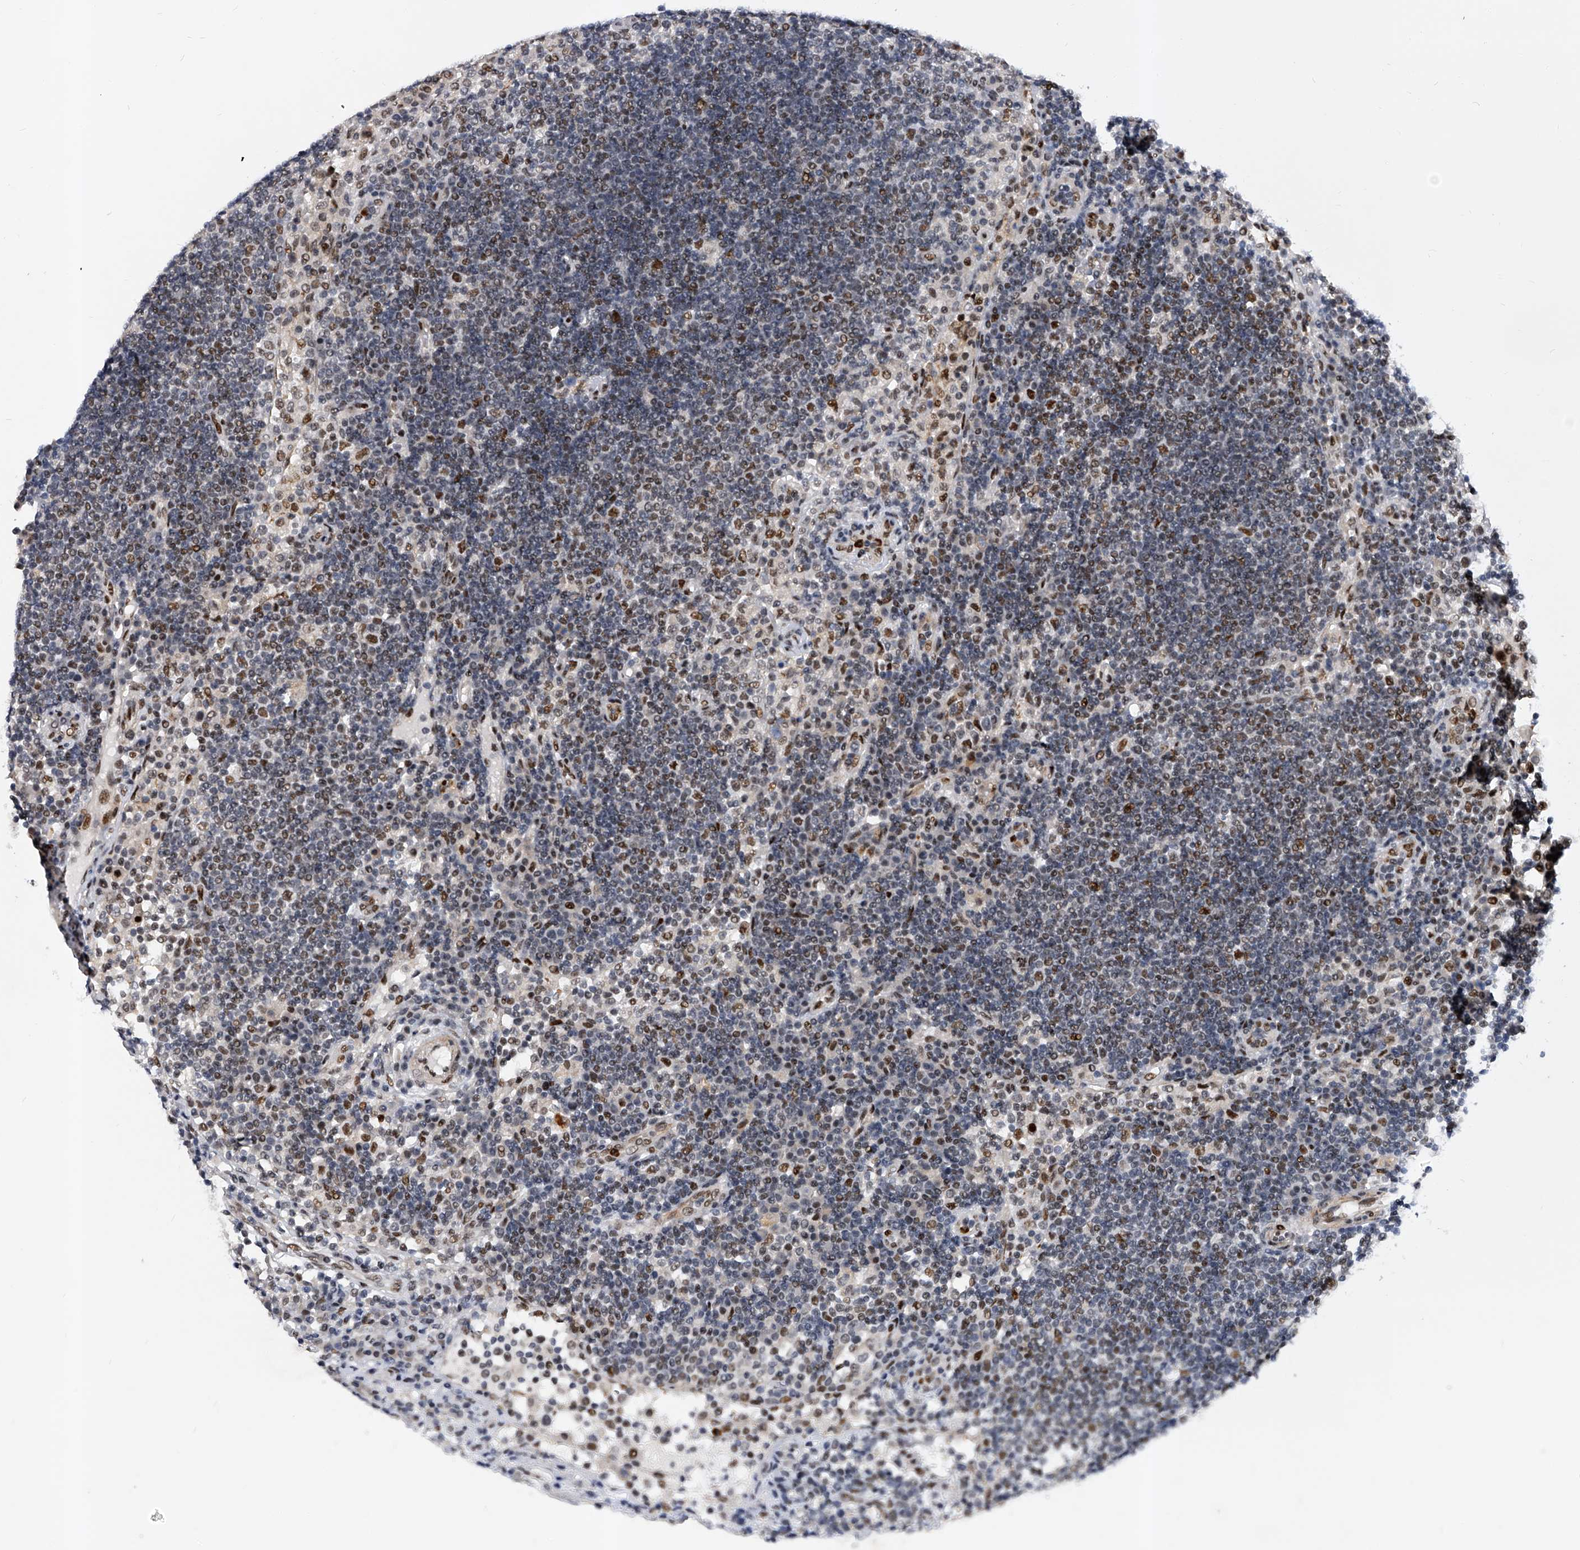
{"staining": {"intensity": "negative", "quantity": "none", "location": "none"}, "tissue": "lymph node", "cell_type": "Germinal center cells", "image_type": "normal", "snomed": [{"axis": "morphology", "description": "Normal tissue, NOS"}, {"axis": "topography", "description": "Lymph node"}], "caption": "A histopathology image of human lymph node is negative for staining in germinal center cells. (Brightfield microscopy of DAB (3,3'-diaminobenzidine) immunohistochemistry (IHC) at high magnification).", "gene": "TESK2", "patient": {"sex": "female", "age": 53}}